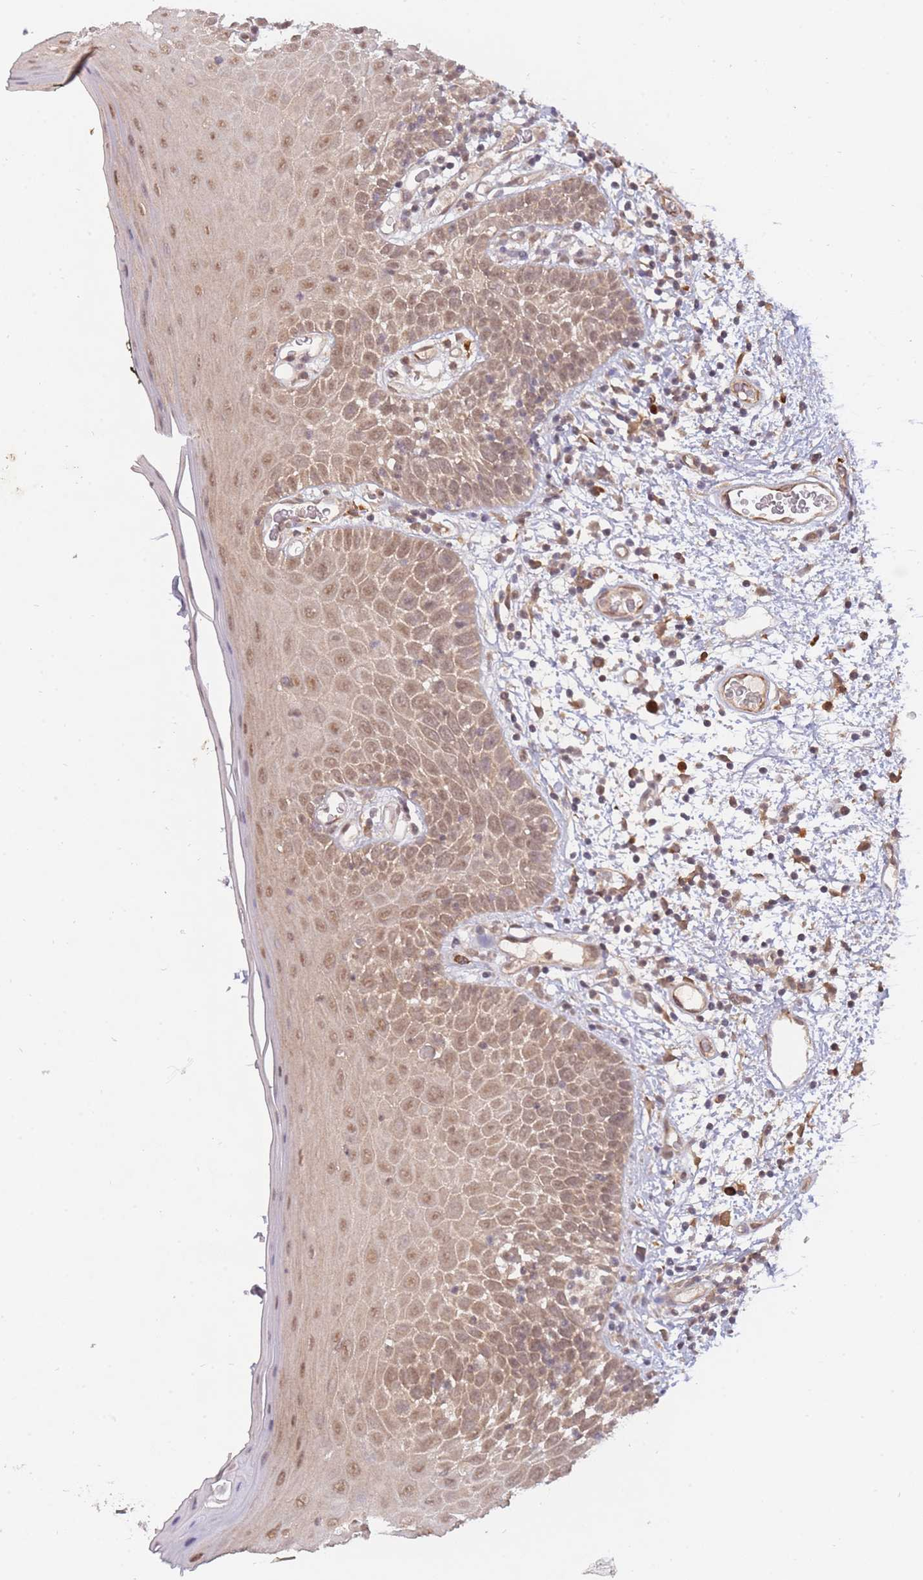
{"staining": {"intensity": "moderate", "quantity": ">75%", "location": "nuclear"}, "tissue": "oral mucosa", "cell_type": "Squamous epithelial cells", "image_type": "normal", "snomed": [{"axis": "morphology", "description": "Normal tissue, NOS"}, {"axis": "morphology", "description": "Squamous cell carcinoma, NOS"}, {"axis": "topography", "description": "Oral tissue"}, {"axis": "topography", "description": "Tounge, NOS"}, {"axis": "topography", "description": "Head-Neck"}], "caption": "Squamous epithelial cells exhibit medium levels of moderate nuclear staining in about >75% of cells in unremarkable oral mucosa.", "gene": "SMC6", "patient": {"sex": "male", "age": 76}}